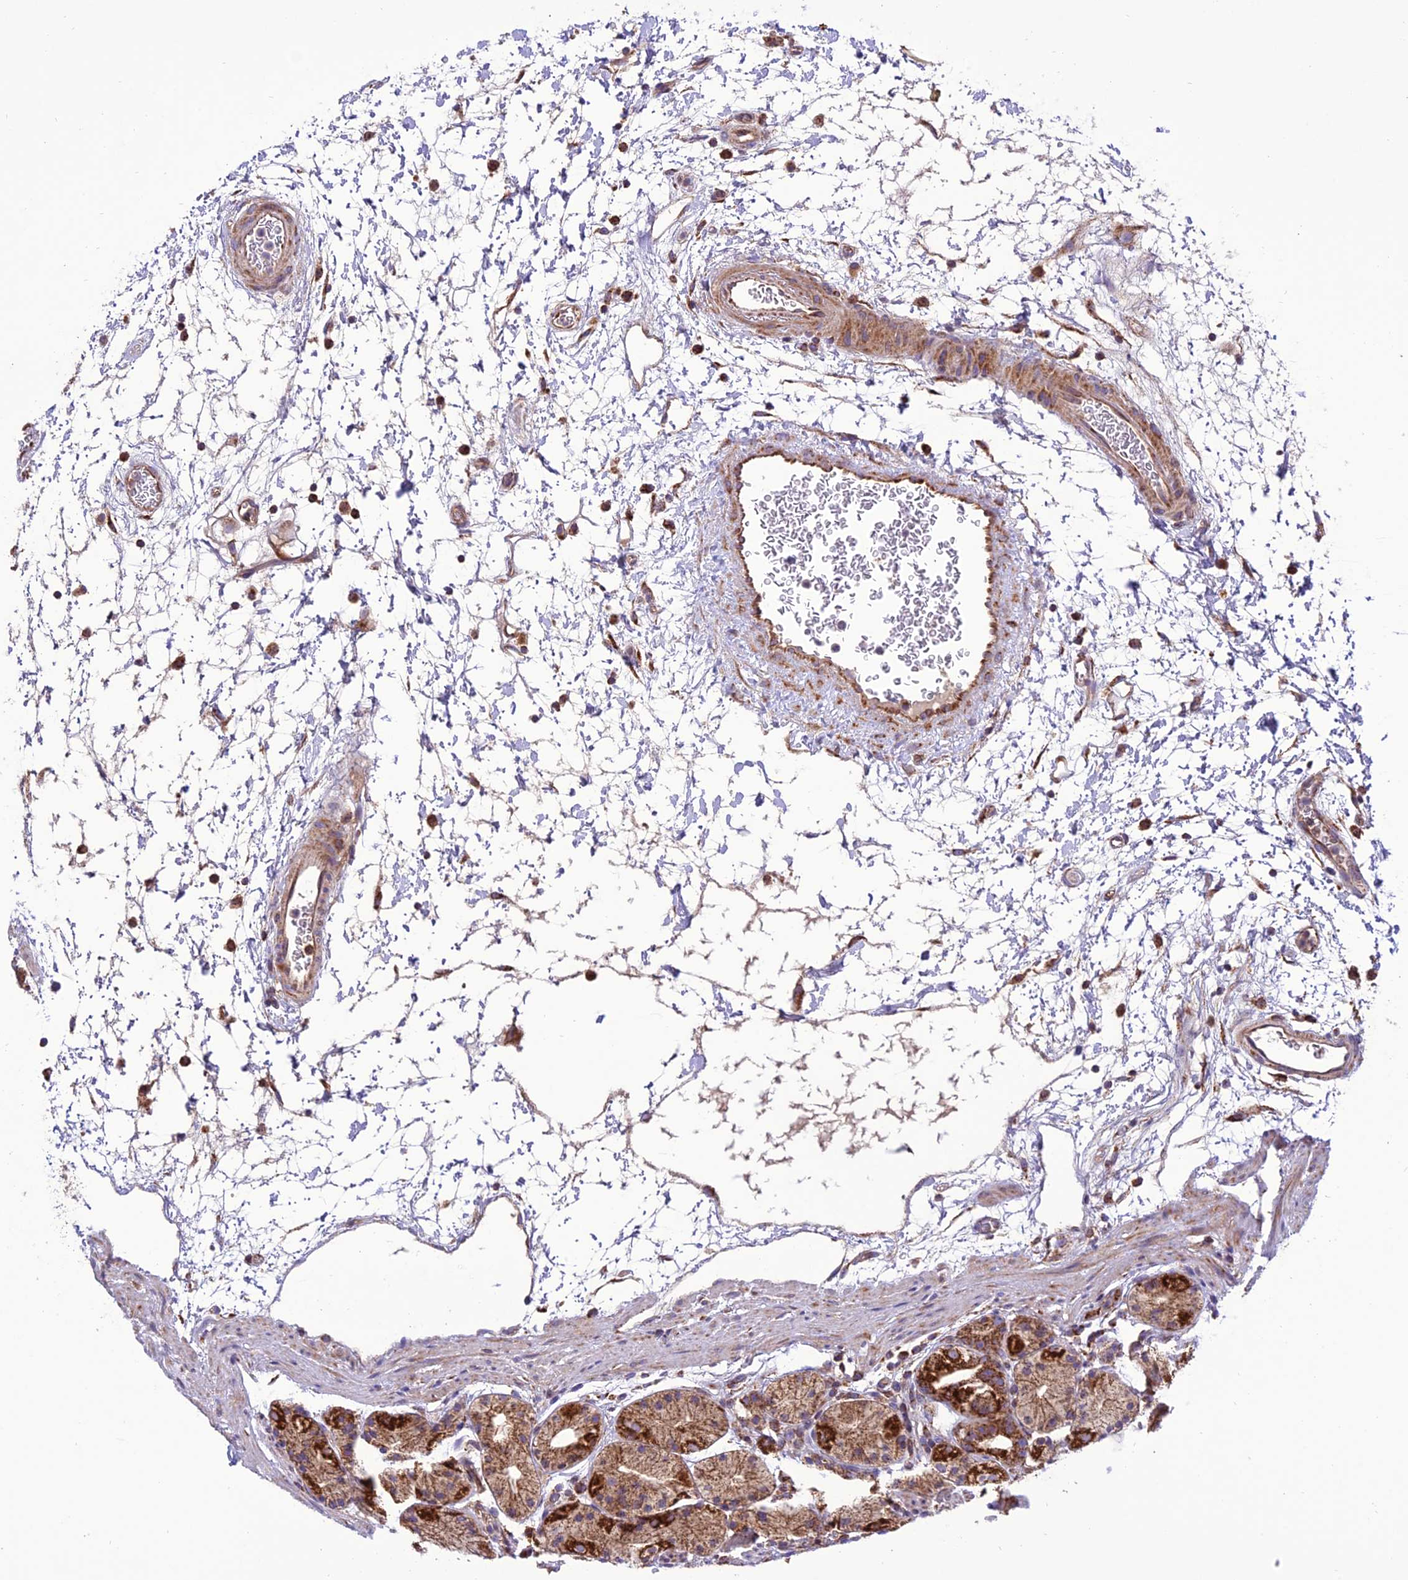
{"staining": {"intensity": "strong", "quantity": ">75%", "location": "cytoplasmic/membranous"}, "tissue": "stomach", "cell_type": "Glandular cells", "image_type": "normal", "snomed": [{"axis": "morphology", "description": "Normal tissue, NOS"}, {"axis": "topography", "description": "Stomach, upper"}], "caption": "DAB (3,3'-diaminobenzidine) immunohistochemical staining of unremarkable stomach reveals strong cytoplasmic/membranous protein positivity in about >75% of glandular cells. Immunohistochemistry (ihc) stains the protein in brown and the nuclei are stained blue.", "gene": "MRPS9", "patient": {"sex": "male", "age": 48}}